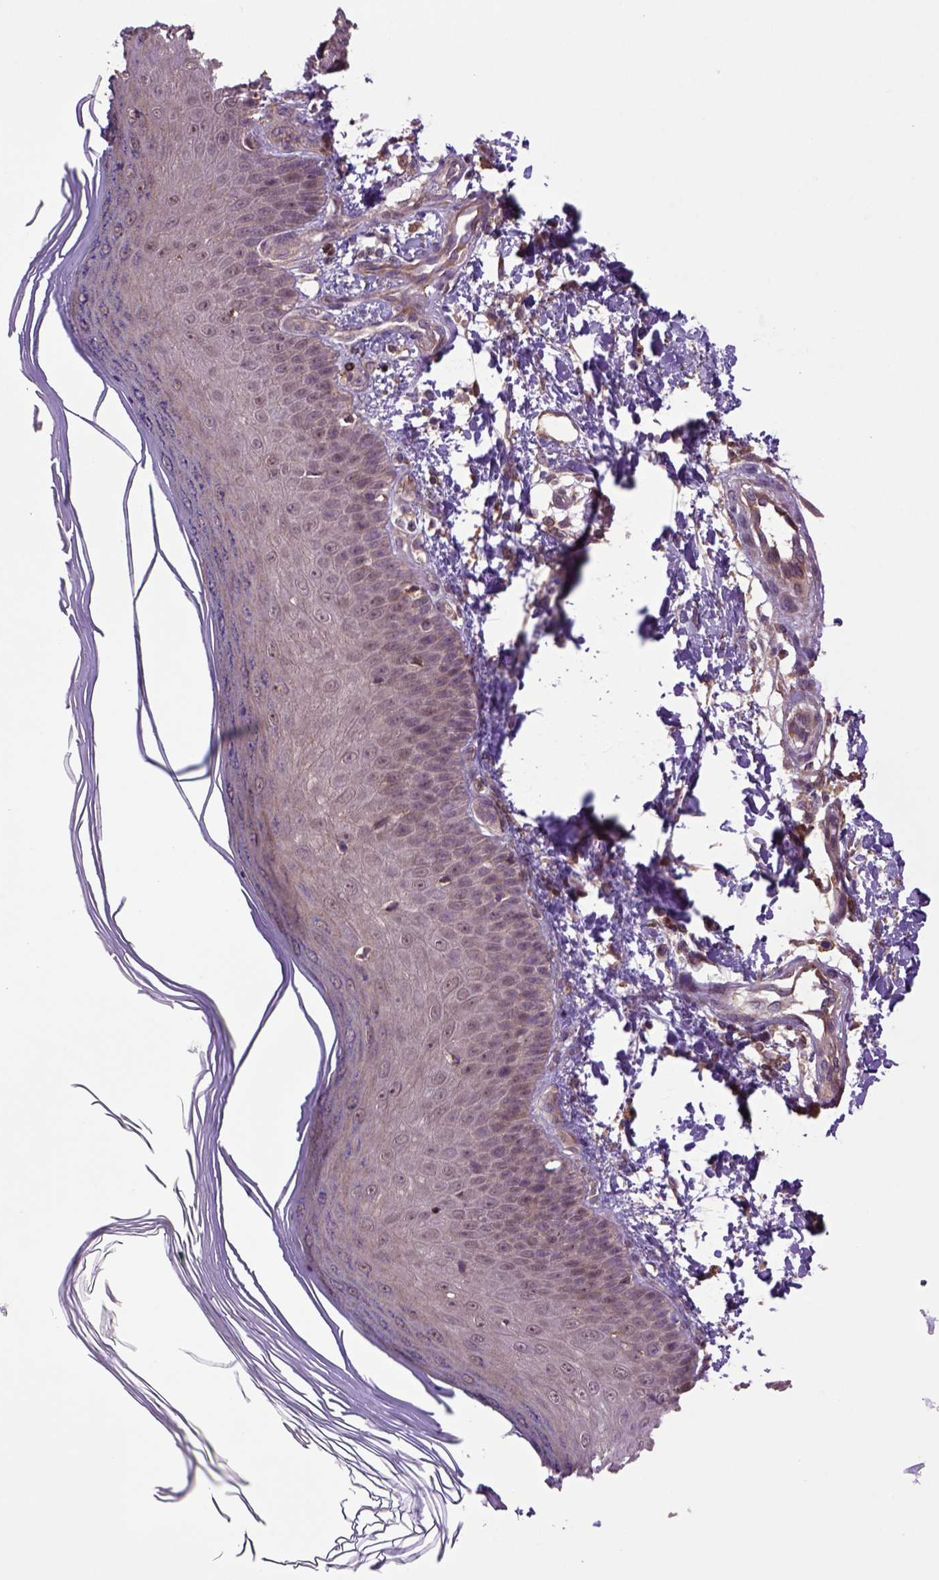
{"staining": {"intensity": "moderate", "quantity": ">75%", "location": "cytoplasmic/membranous"}, "tissue": "skin", "cell_type": "Fibroblasts", "image_type": "normal", "snomed": [{"axis": "morphology", "description": "Normal tissue, NOS"}, {"axis": "topography", "description": "Skin"}], "caption": "IHC of unremarkable human skin exhibits medium levels of moderate cytoplasmic/membranous expression in approximately >75% of fibroblasts. The protein of interest is stained brown, and the nuclei are stained in blue (DAB IHC with brightfield microscopy, high magnification).", "gene": "HSPBP1", "patient": {"sex": "female", "age": 62}}